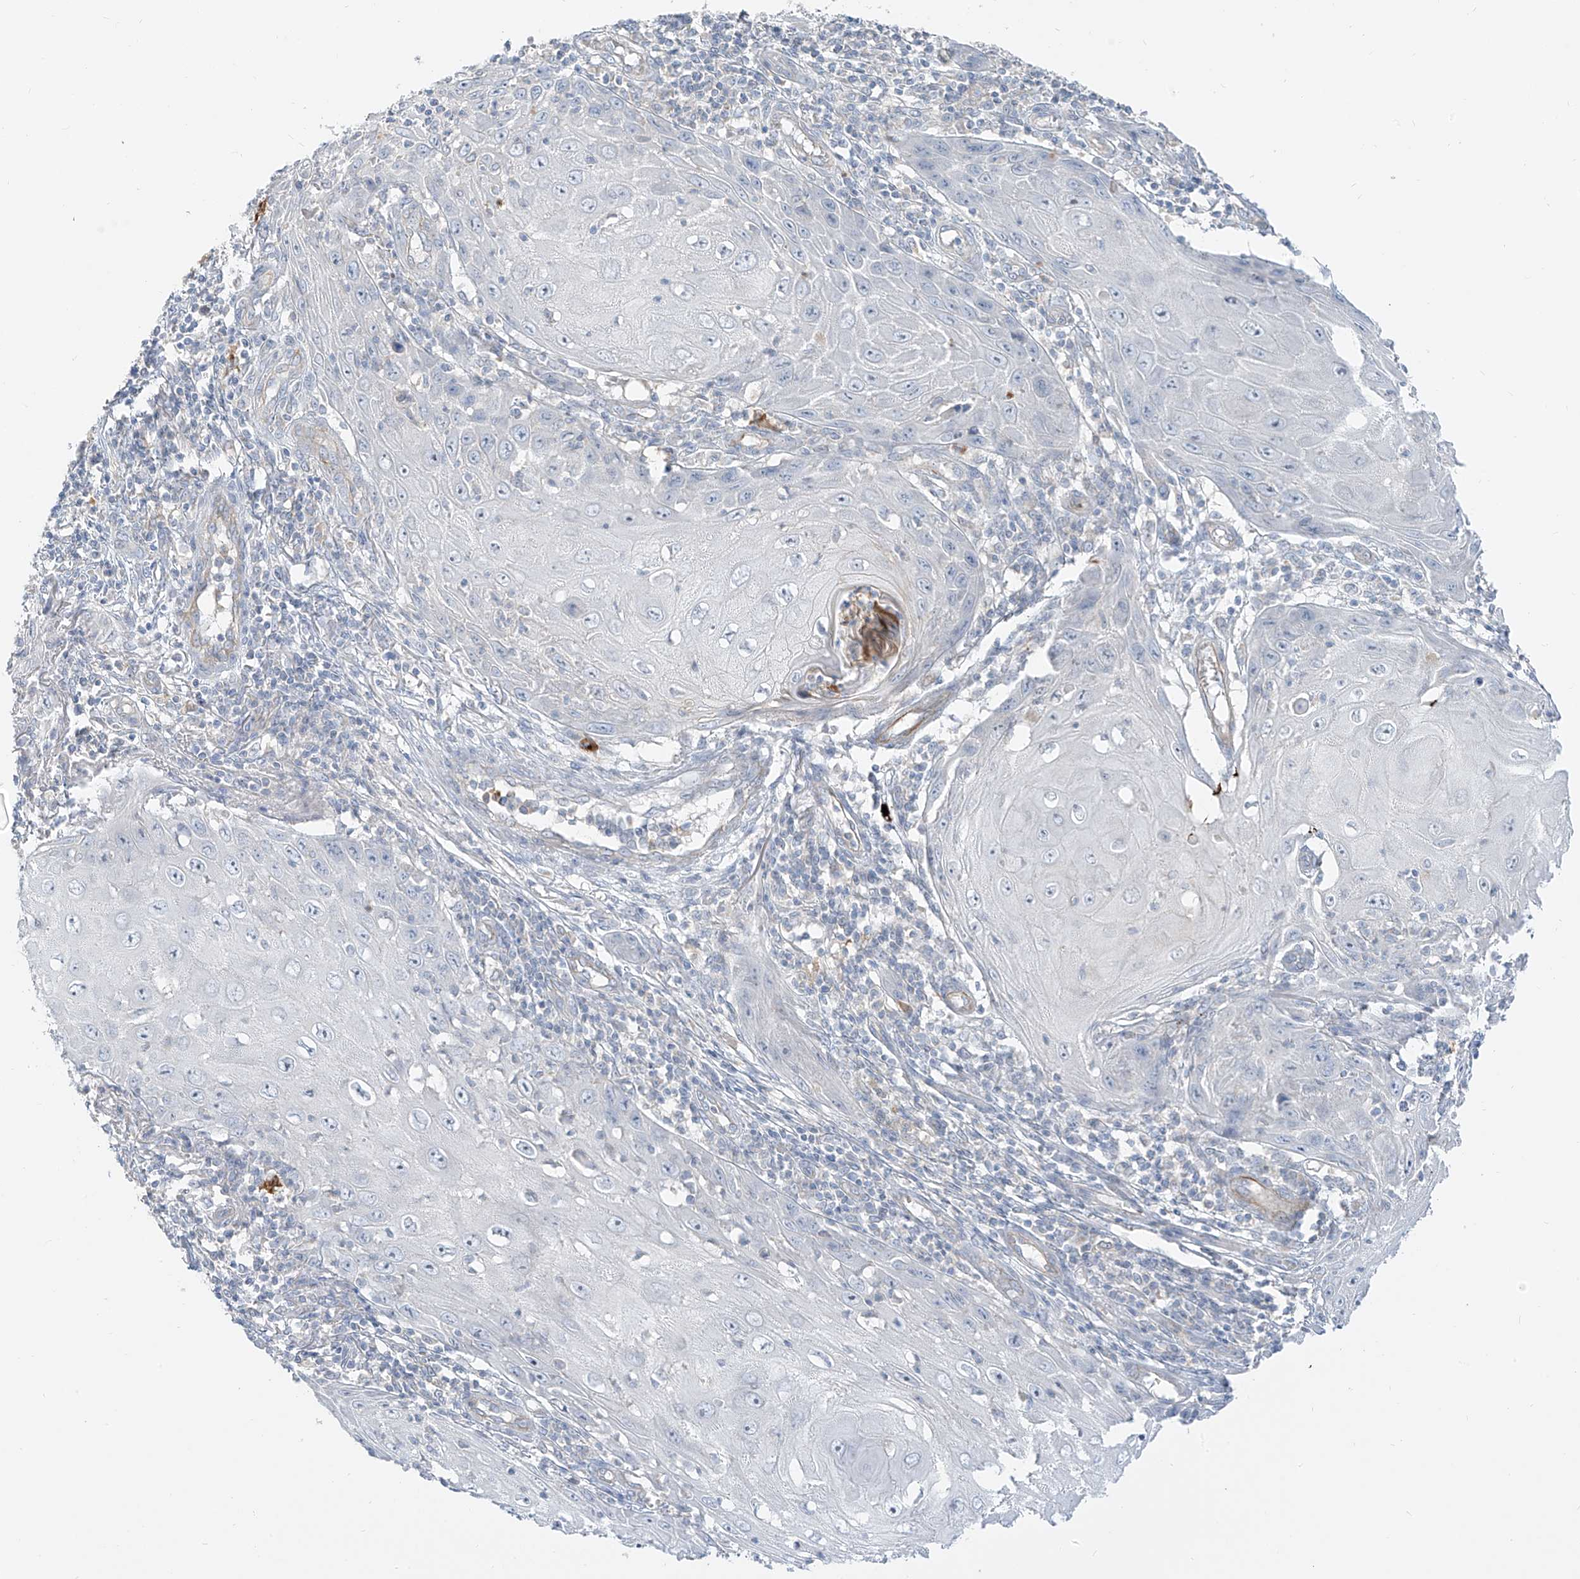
{"staining": {"intensity": "negative", "quantity": "none", "location": "none"}, "tissue": "skin cancer", "cell_type": "Tumor cells", "image_type": "cancer", "snomed": [{"axis": "morphology", "description": "Squamous cell carcinoma, NOS"}, {"axis": "topography", "description": "Skin"}], "caption": "Tumor cells show no significant staining in squamous cell carcinoma (skin).", "gene": "C2orf42", "patient": {"sex": "female", "age": 73}}